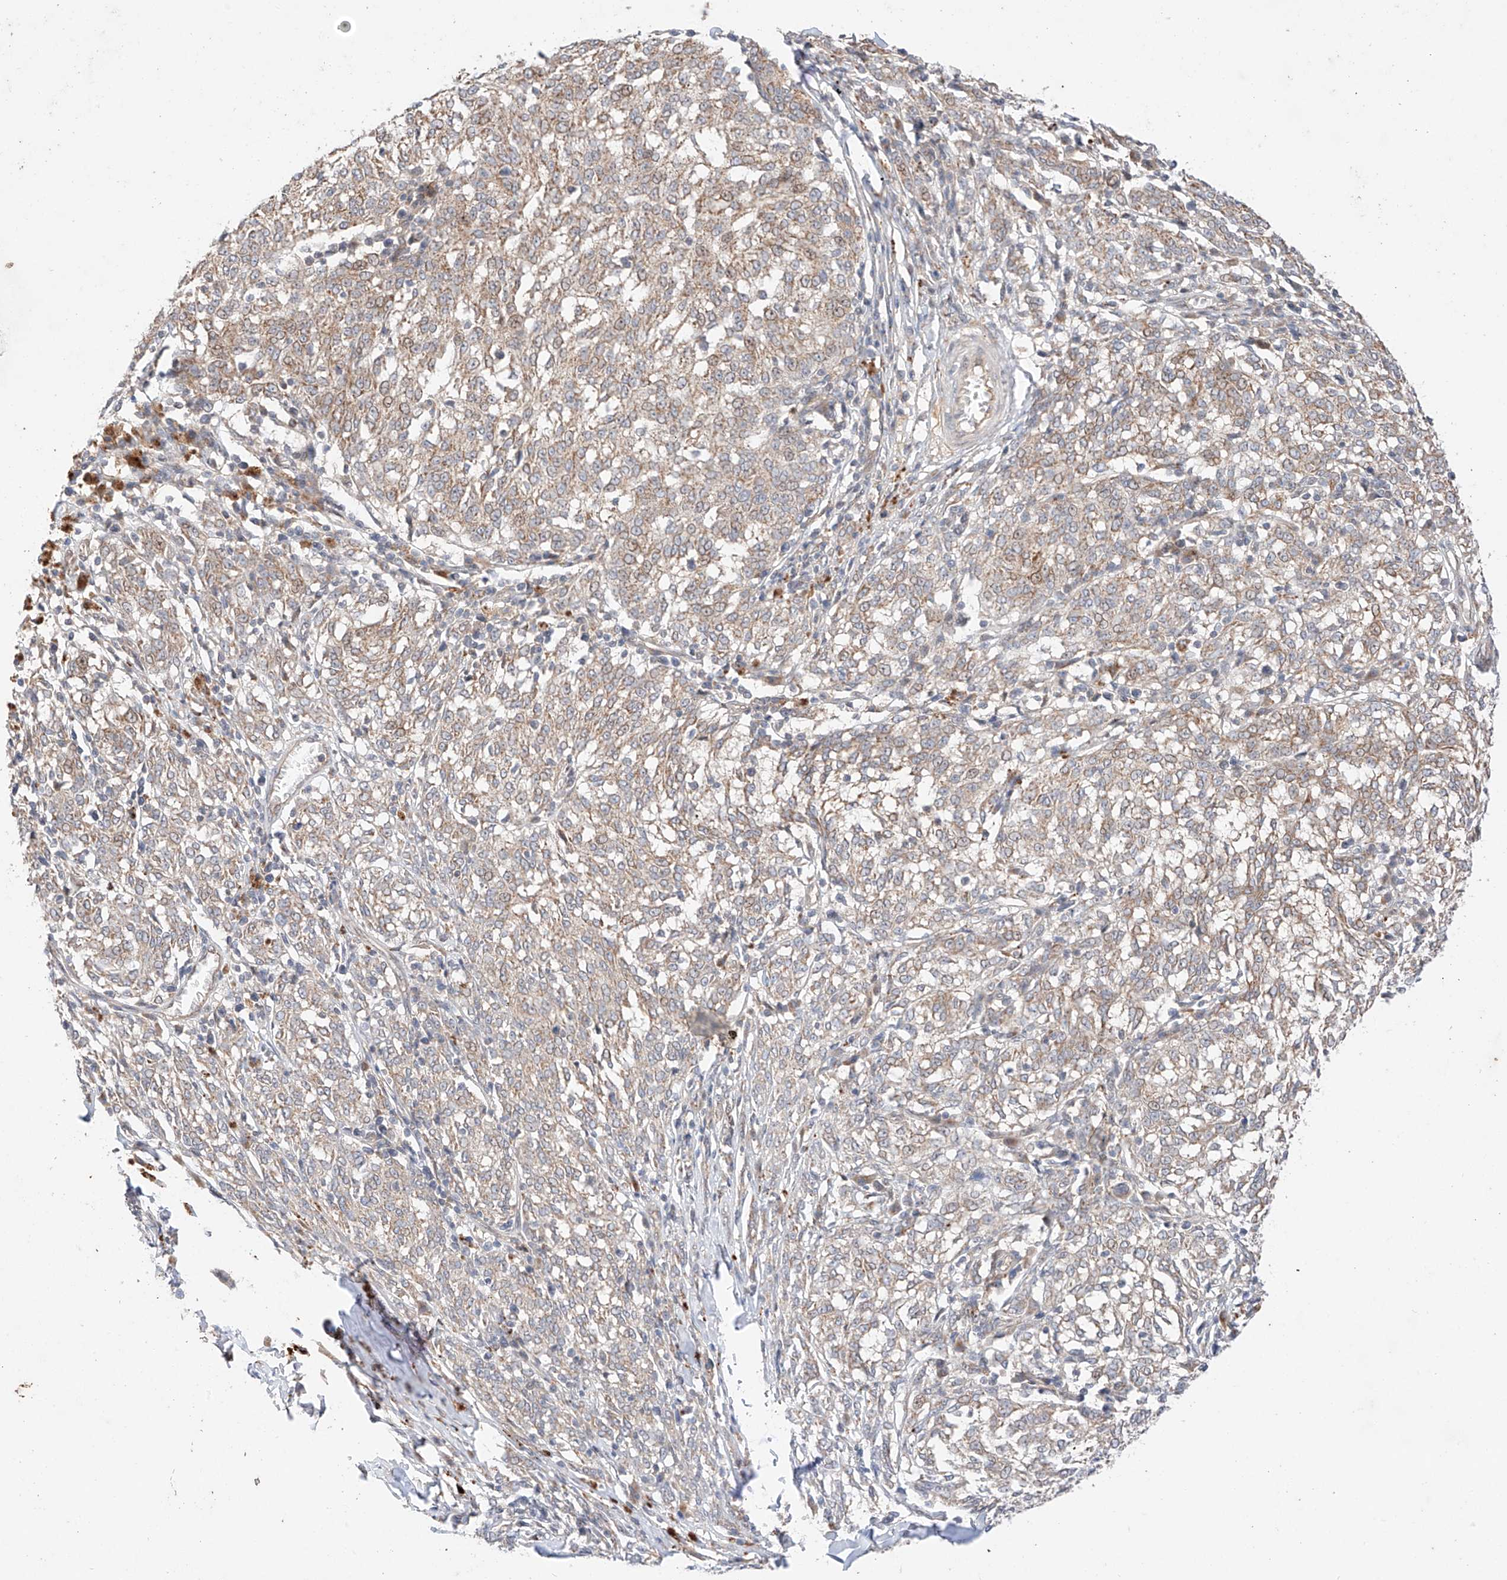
{"staining": {"intensity": "weak", "quantity": "25%-75%", "location": "cytoplasmic/membranous"}, "tissue": "melanoma", "cell_type": "Tumor cells", "image_type": "cancer", "snomed": [{"axis": "morphology", "description": "Malignant melanoma, NOS"}, {"axis": "topography", "description": "Skin"}], "caption": "Protein expression analysis of human malignant melanoma reveals weak cytoplasmic/membranous staining in approximately 25%-75% of tumor cells.", "gene": "GCNT1", "patient": {"sex": "female", "age": 72}}